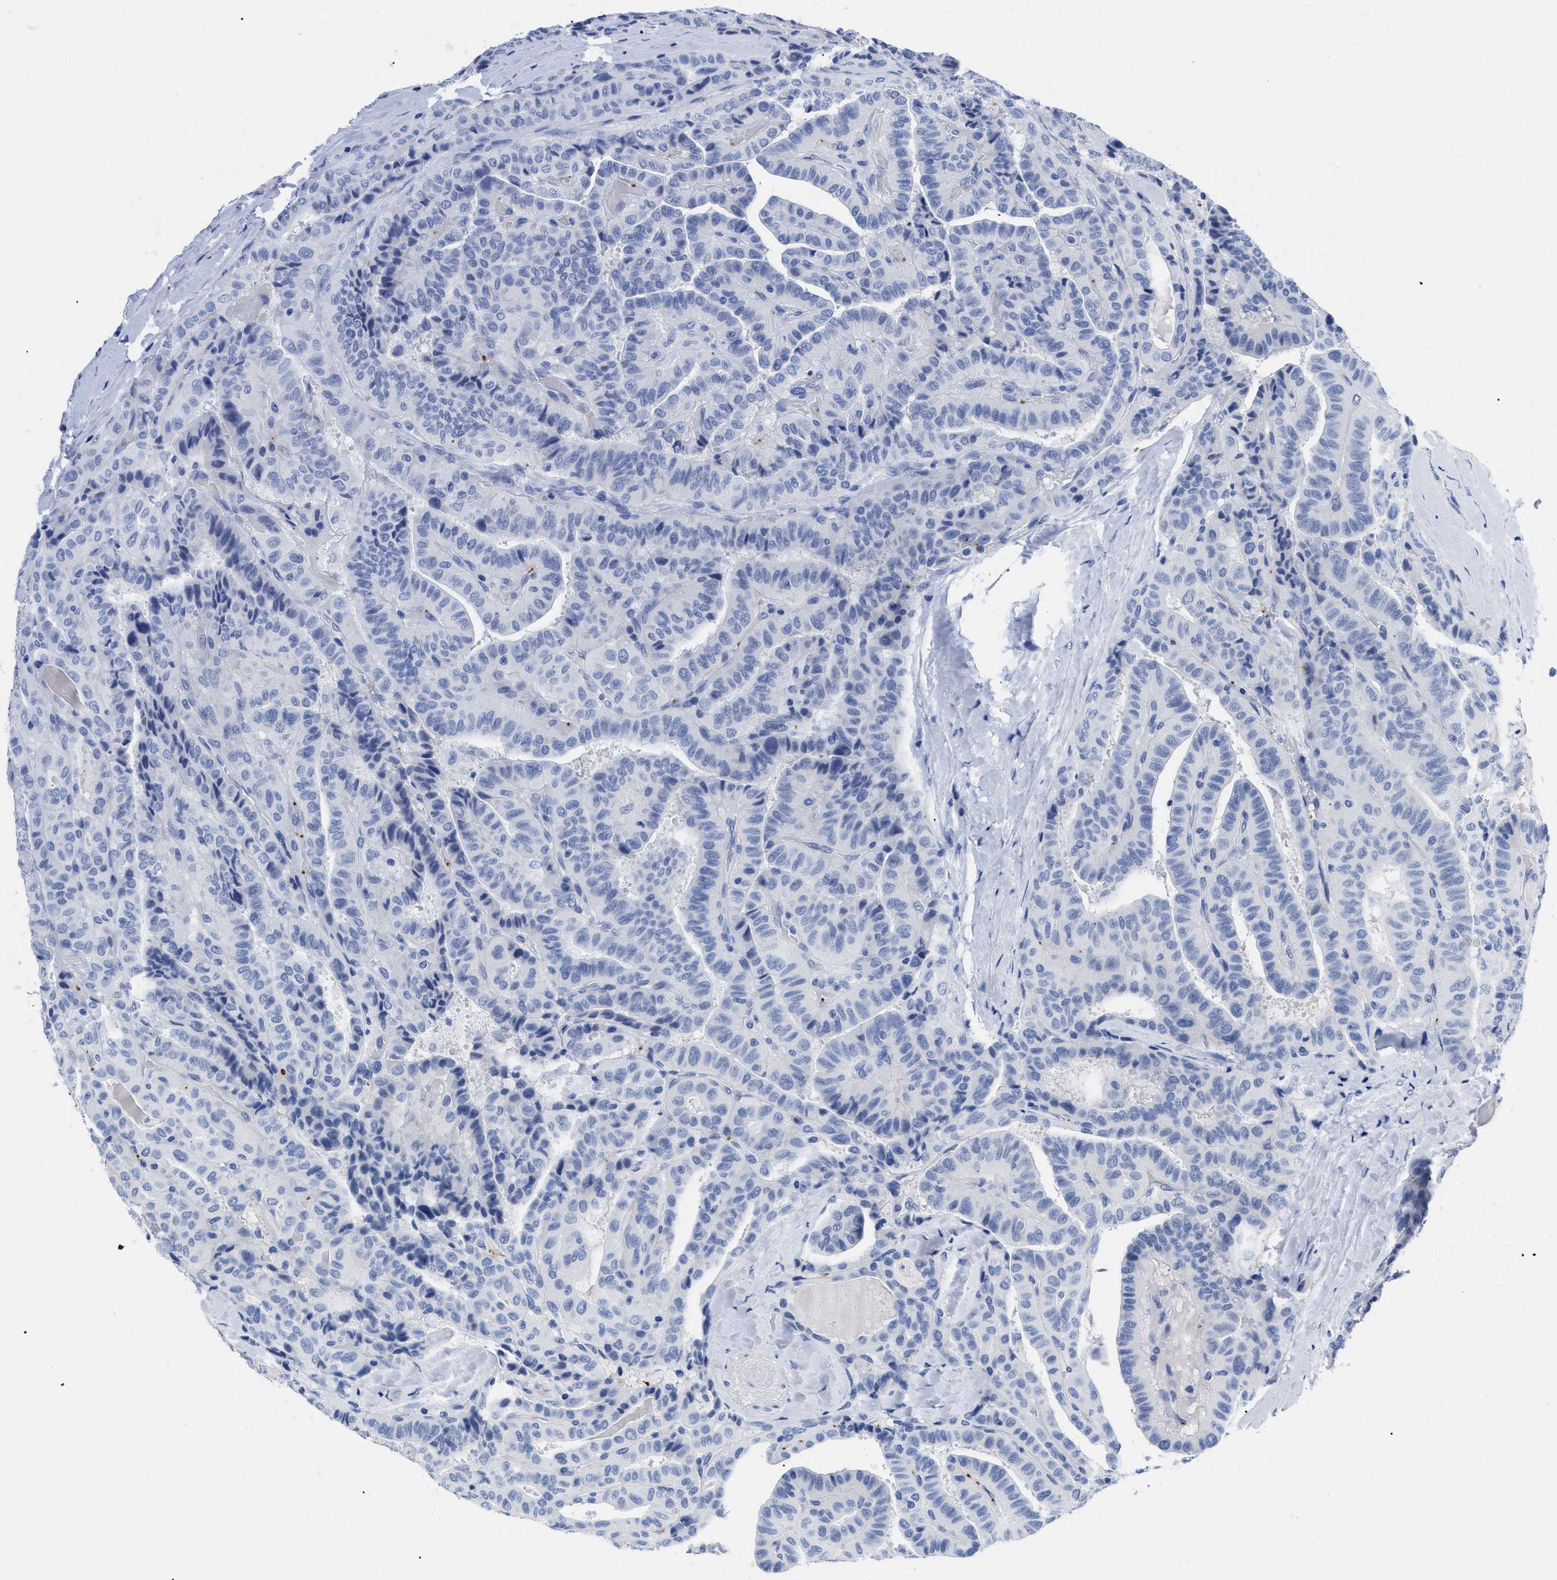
{"staining": {"intensity": "negative", "quantity": "none", "location": "none"}, "tissue": "thyroid cancer", "cell_type": "Tumor cells", "image_type": "cancer", "snomed": [{"axis": "morphology", "description": "Papillary adenocarcinoma, NOS"}, {"axis": "topography", "description": "Thyroid gland"}], "caption": "Thyroid cancer (papillary adenocarcinoma) was stained to show a protein in brown. There is no significant positivity in tumor cells.", "gene": "TREML1", "patient": {"sex": "male", "age": 77}}